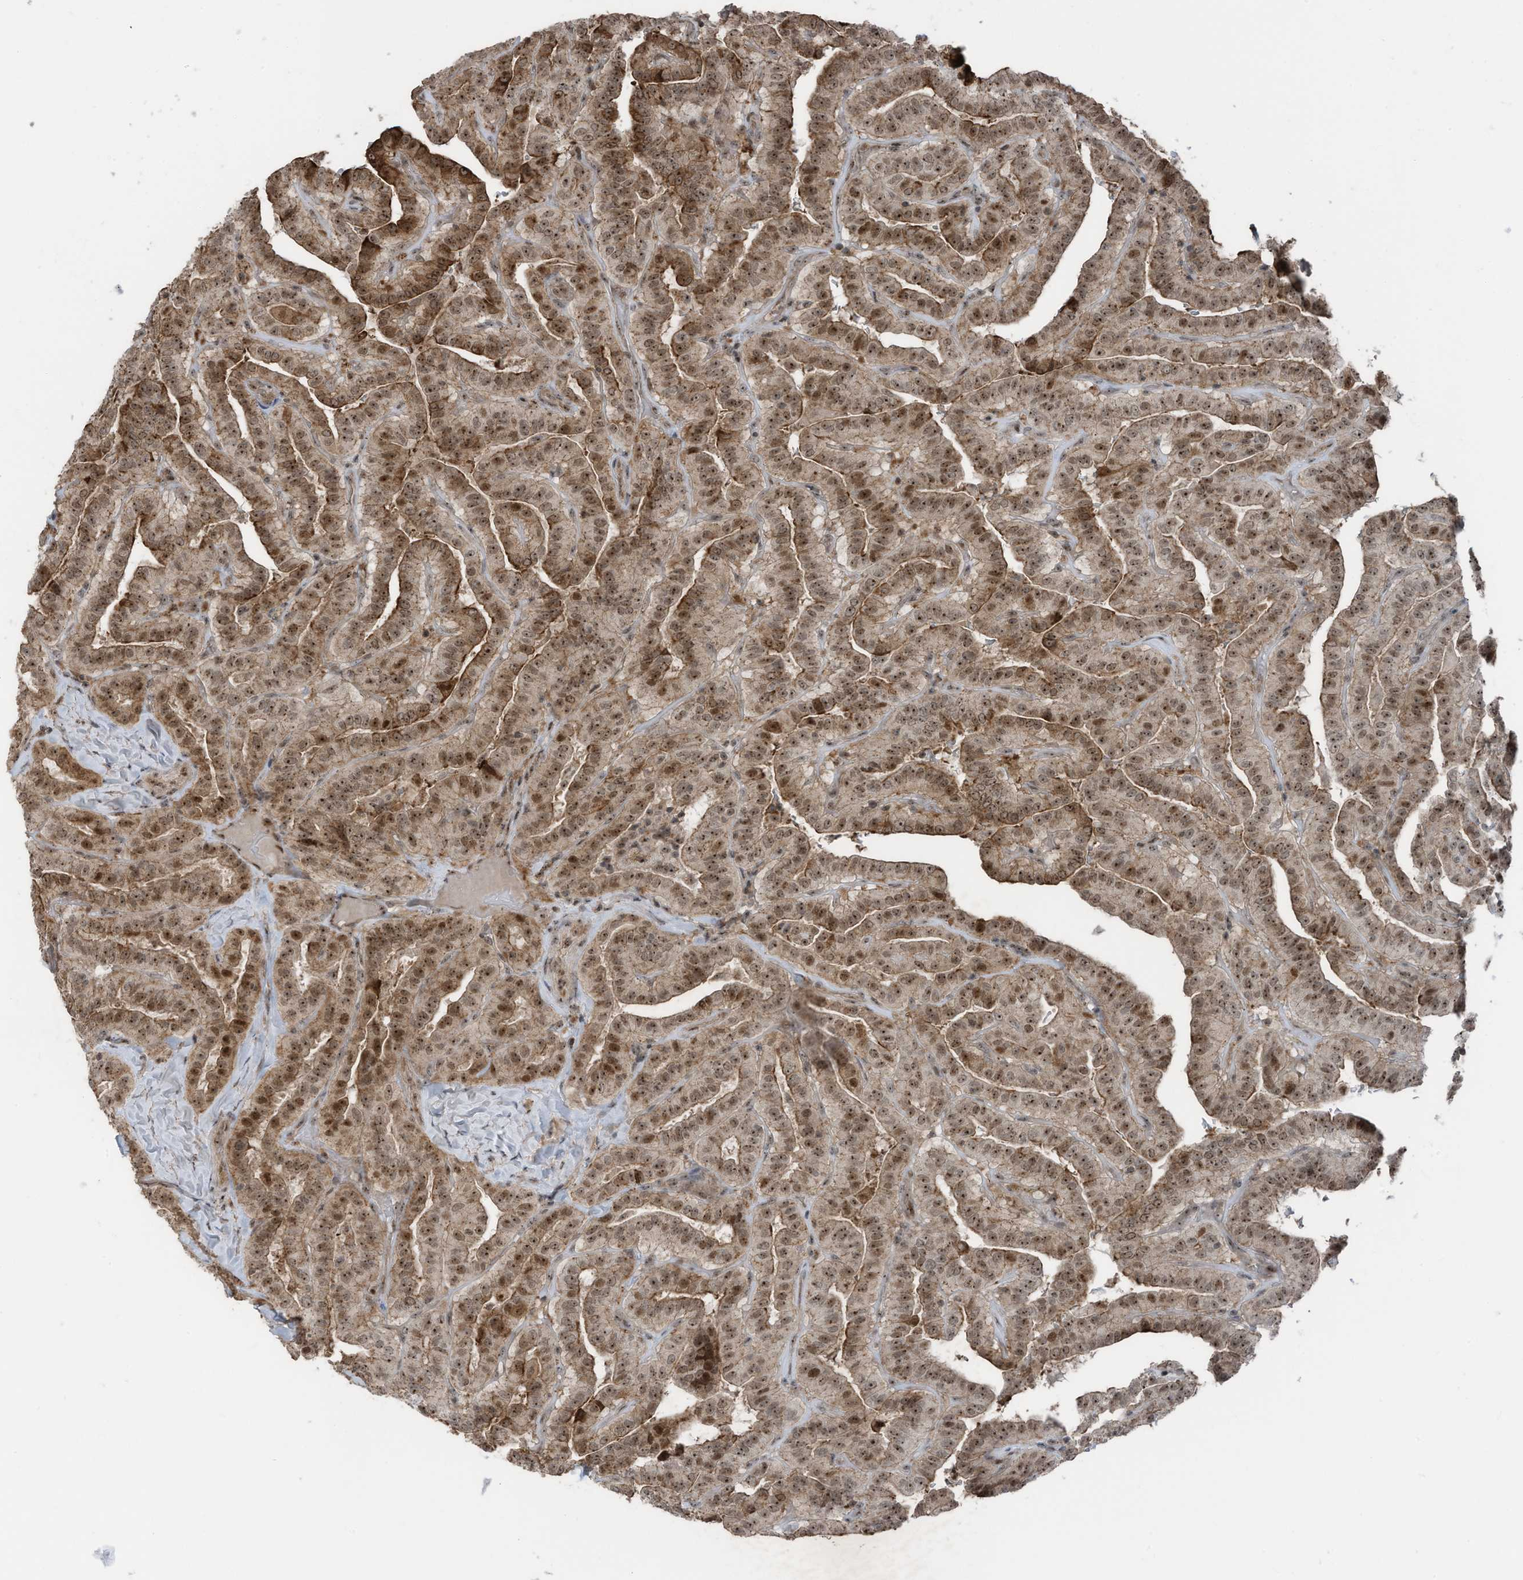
{"staining": {"intensity": "moderate", "quantity": ">75%", "location": "cytoplasmic/membranous,nuclear"}, "tissue": "thyroid cancer", "cell_type": "Tumor cells", "image_type": "cancer", "snomed": [{"axis": "morphology", "description": "Papillary adenocarcinoma, NOS"}, {"axis": "topography", "description": "Thyroid gland"}], "caption": "Moderate cytoplasmic/membranous and nuclear staining is present in approximately >75% of tumor cells in thyroid cancer.", "gene": "UTP3", "patient": {"sex": "male", "age": 77}}